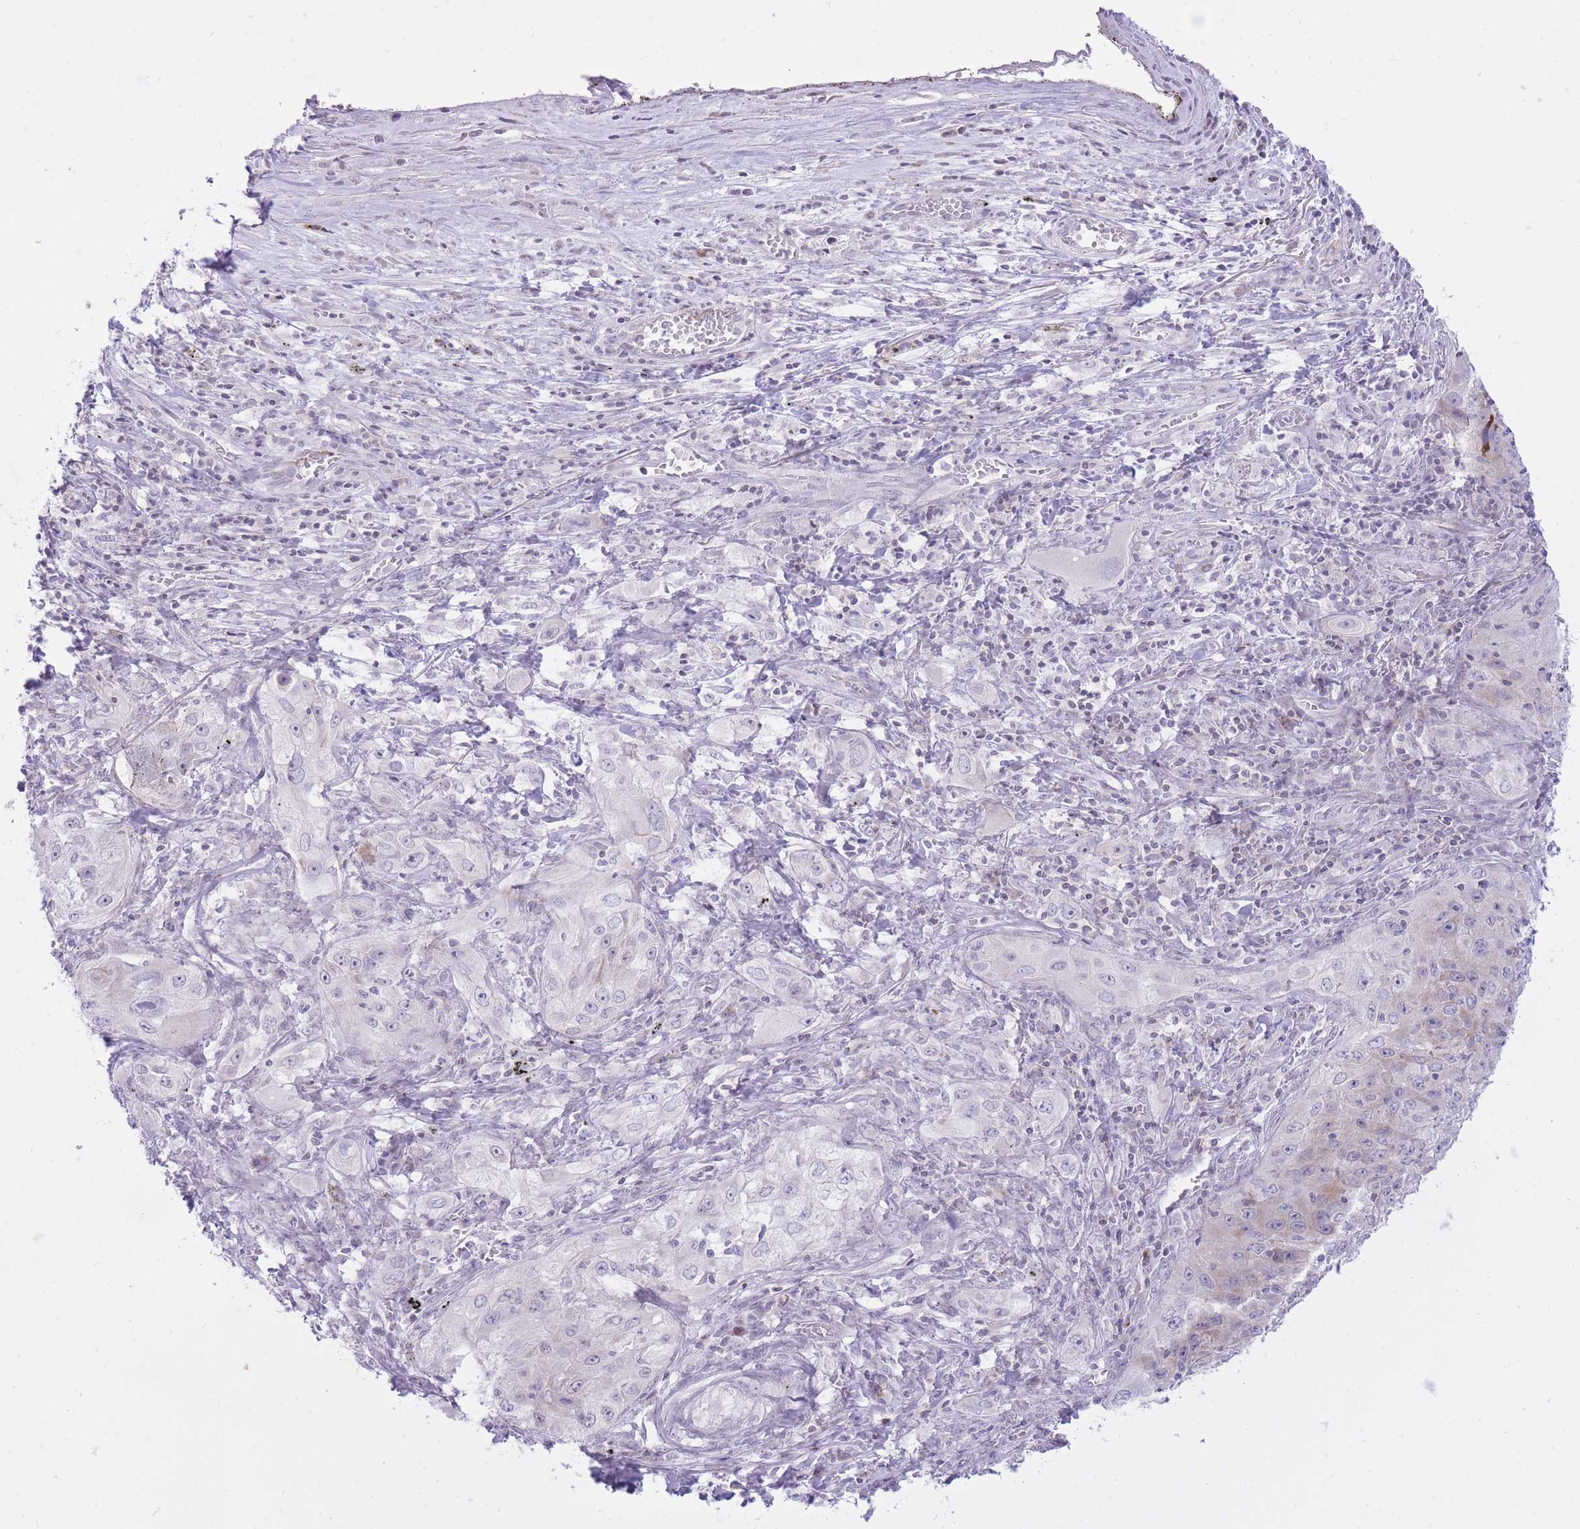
{"staining": {"intensity": "negative", "quantity": "none", "location": "none"}, "tissue": "lung cancer", "cell_type": "Tumor cells", "image_type": "cancer", "snomed": [{"axis": "morphology", "description": "Squamous cell carcinoma, NOS"}, {"axis": "topography", "description": "Lung"}], "caption": "An immunohistochemistry (IHC) histopathology image of lung cancer is shown. There is no staining in tumor cells of lung cancer.", "gene": "DENND2D", "patient": {"sex": "female", "age": 69}}